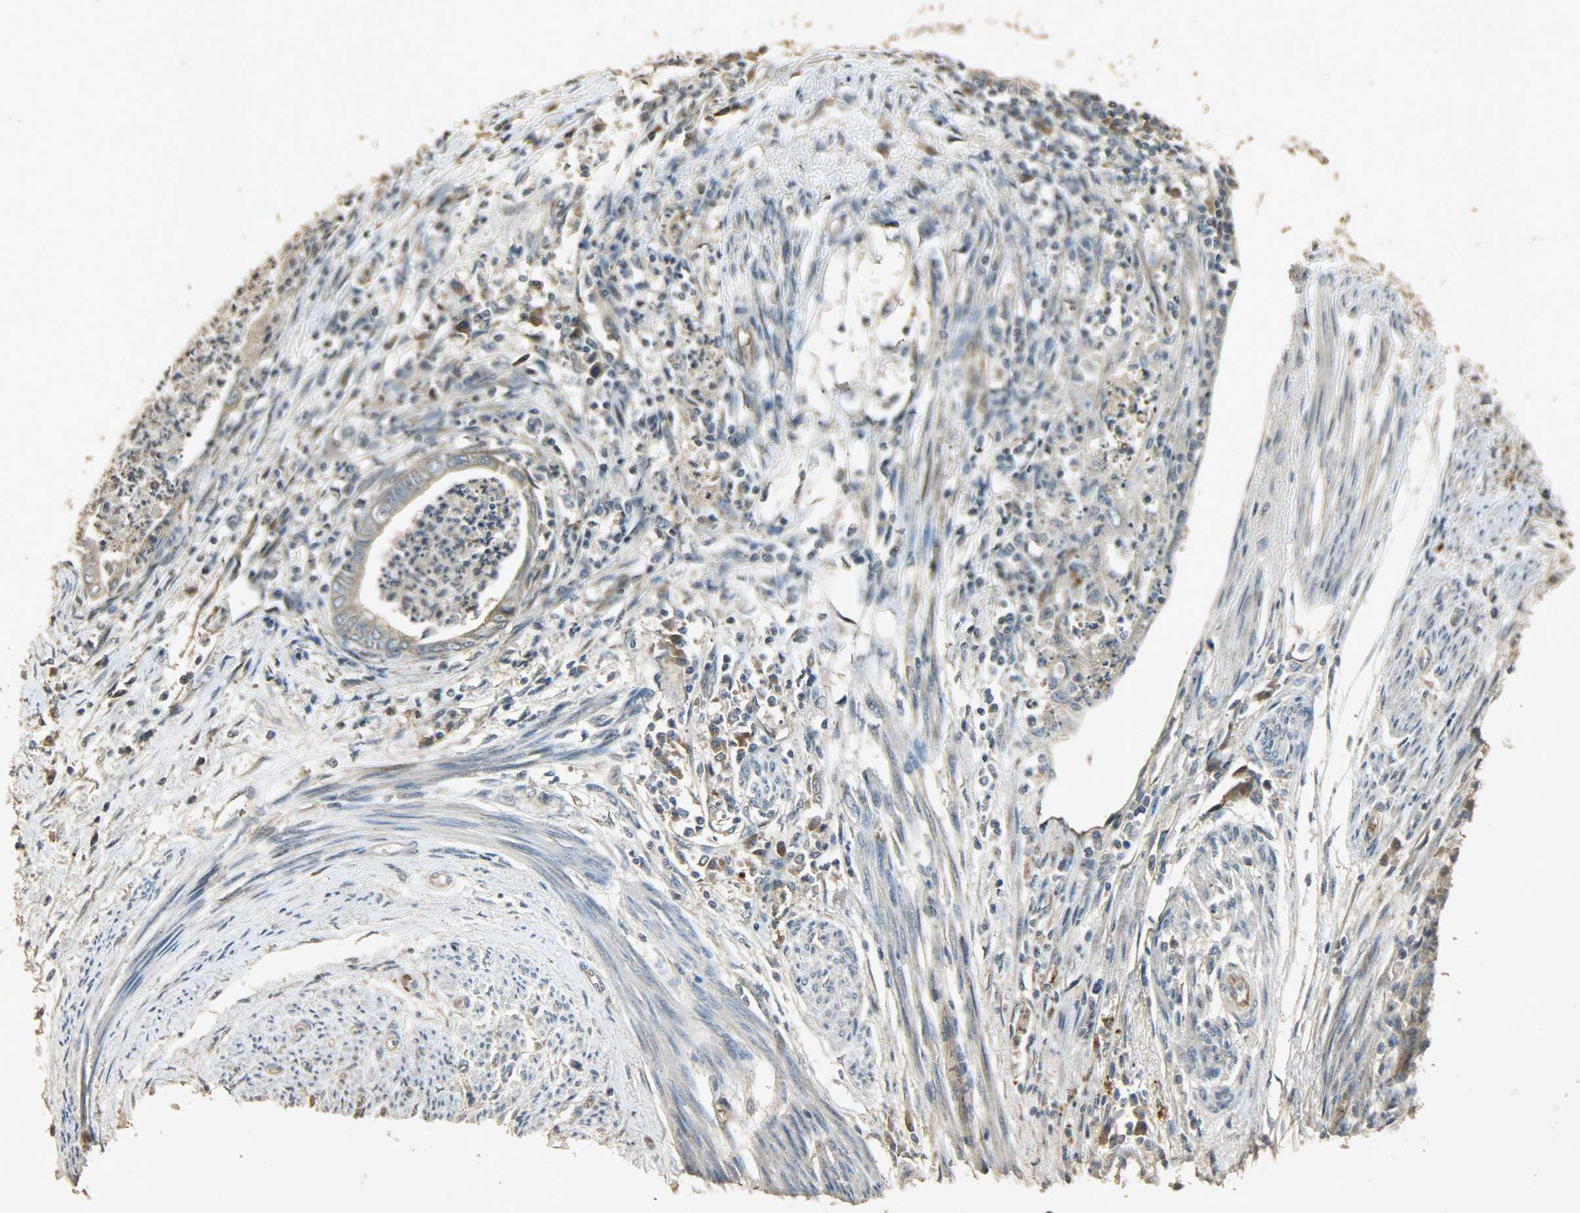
{"staining": {"intensity": "weak", "quantity": ">75%", "location": "cytoplasmic/membranous"}, "tissue": "endometrial cancer", "cell_type": "Tumor cells", "image_type": "cancer", "snomed": [{"axis": "morphology", "description": "Adenocarcinoma, NOS"}, {"axis": "topography", "description": "Endometrium"}], "caption": "Immunohistochemical staining of human endometrial cancer (adenocarcinoma) exhibits low levels of weak cytoplasmic/membranous positivity in approximately >75% of tumor cells. Nuclei are stained in blue.", "gene": "ATP2B1", "patient": {"sex": "female", "age": 79}}